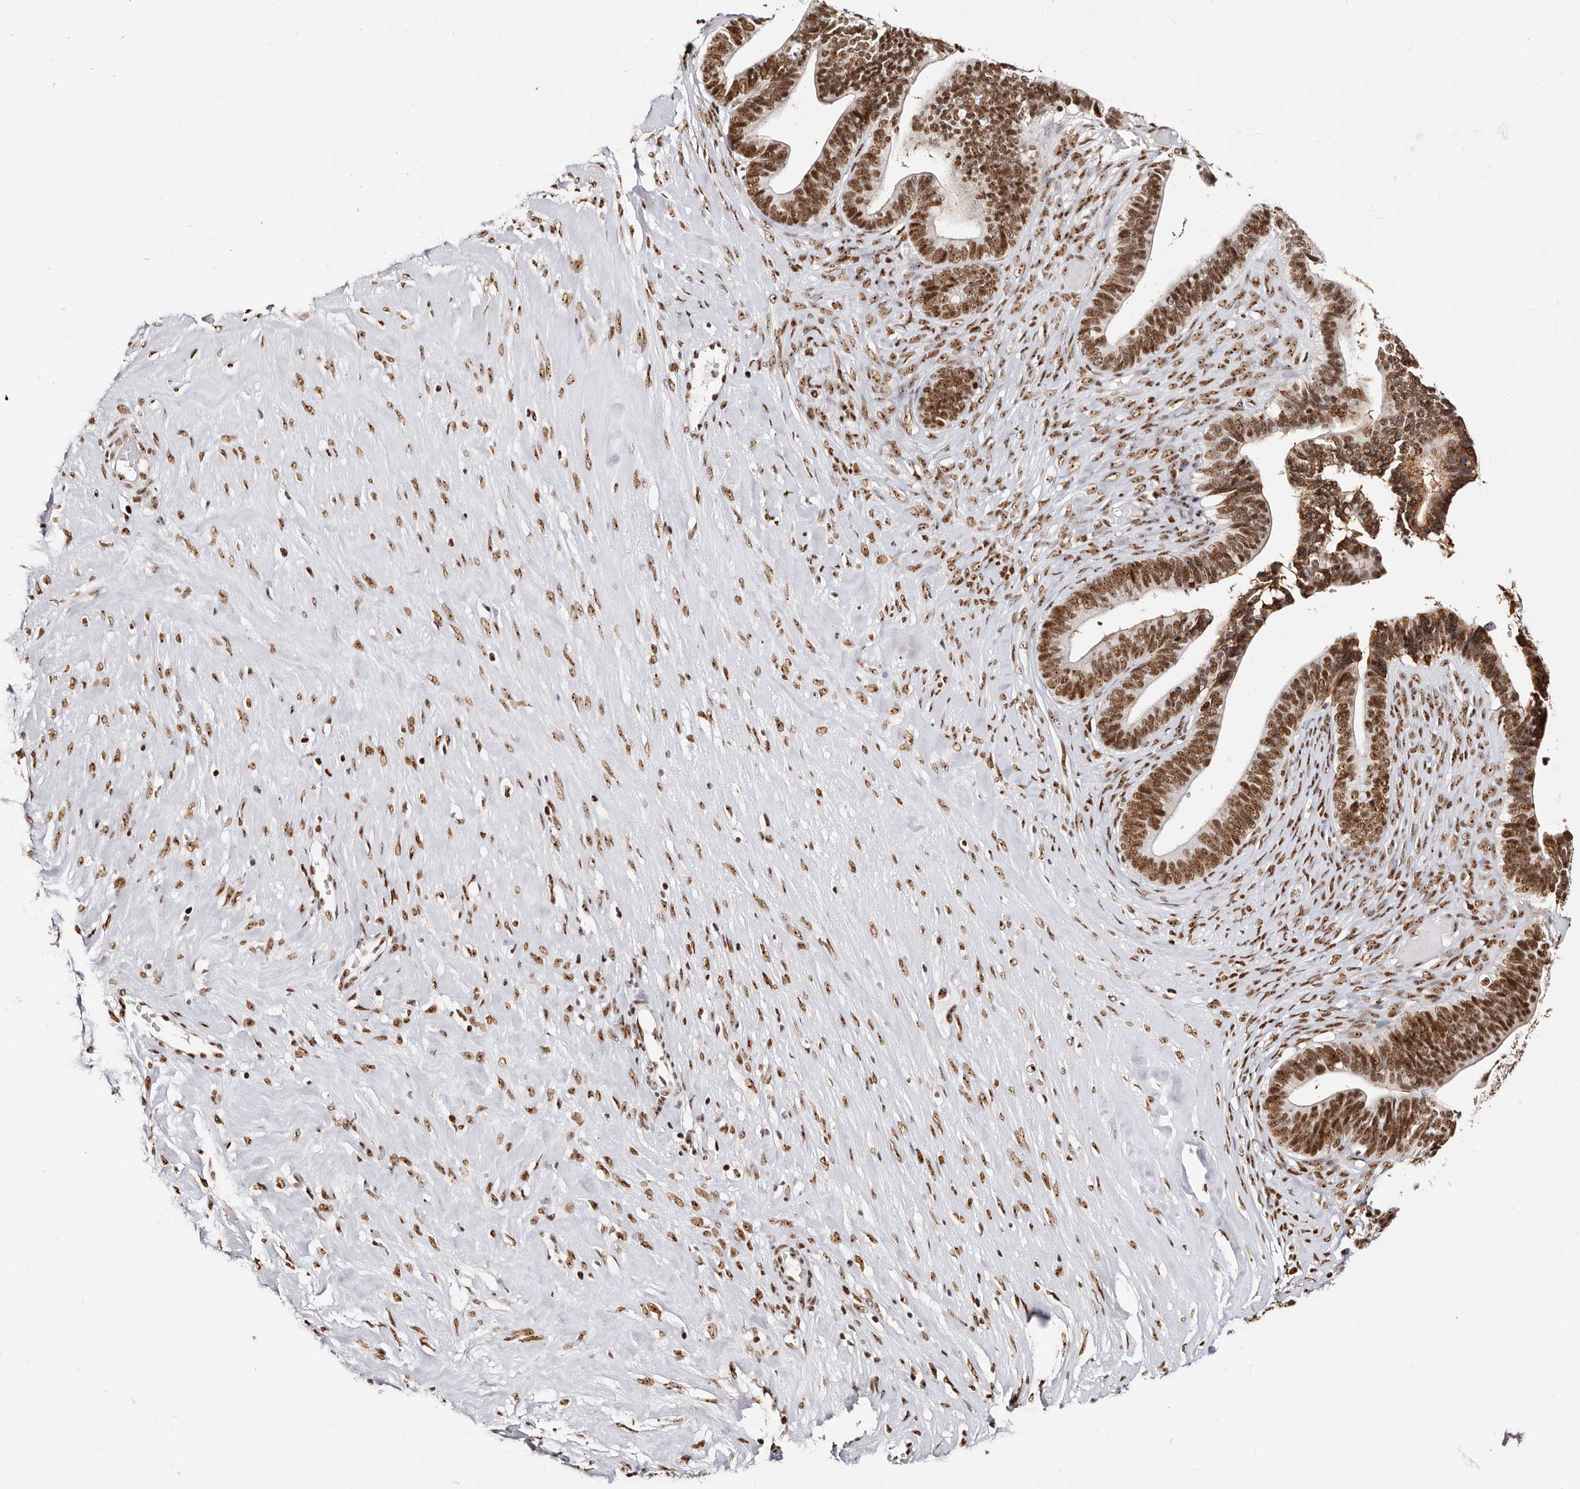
{"staining": {"intensity": "strong", "quantity": ">75%", "location": "nuclear"}, "tissue": "ovarian cancer", "cell_type": "Tumor cells", "image_type": "cancer", "snomed": [{"axis": "morphology", "description": "Cystadenocarcinoma, serous, NOS"}, {"axis": "topography", "description": "Ovary"}], "caption": "Protein staining by immunohistochemistry exhibits strong nuclear staining in approximately >75% of tumor cells in ovarian cancer.", "gene": "IQGAP3", "patient": {"sex": "female", "age": 56}}